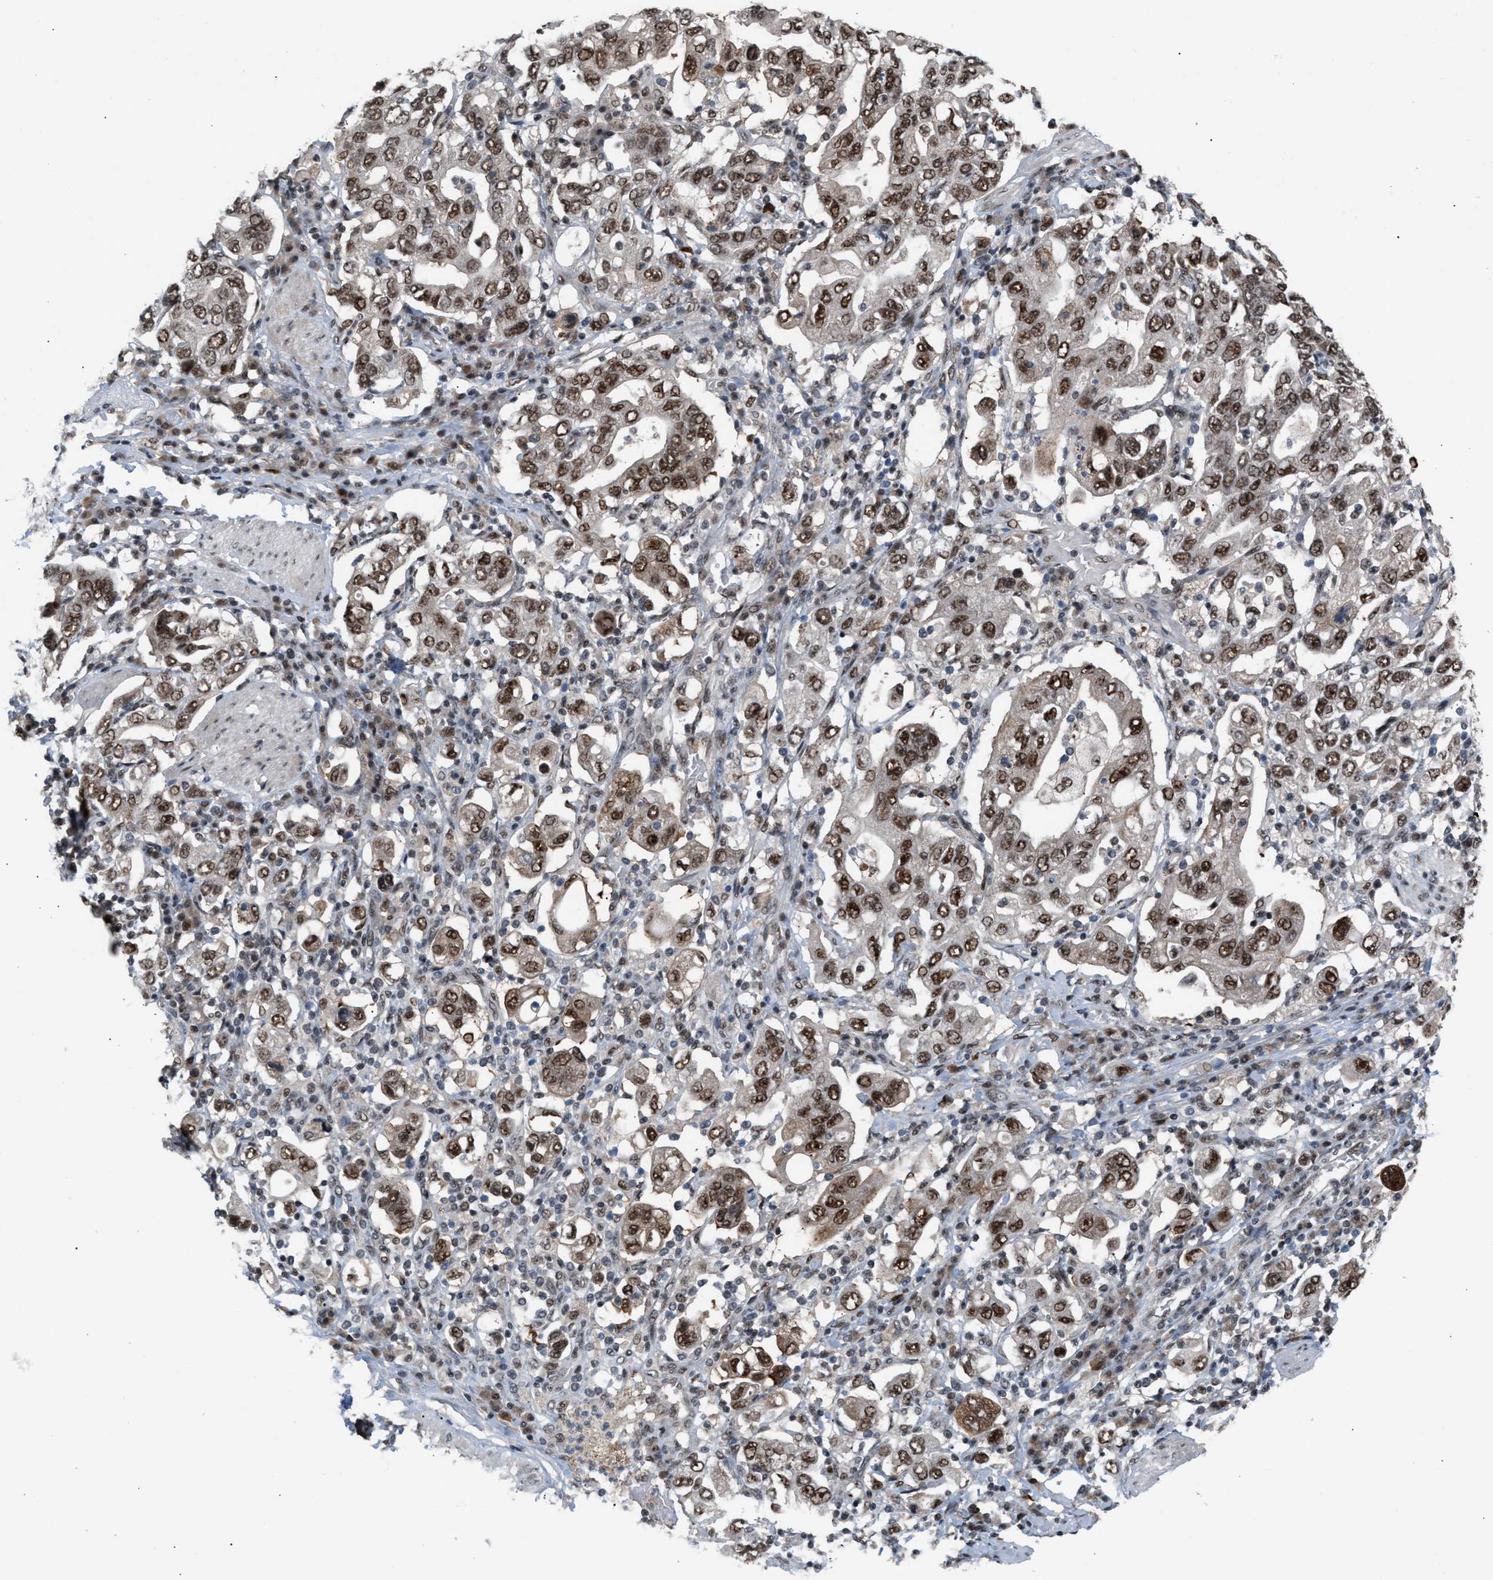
{"staining": {"intensity": "strong", "quantity": ">75%", "location": "nuclear"}, "tissue": "stomach cancer", "cell_type": "Tumor cells", "image_type": "cancer", "snomed": [{"axis": "morphology", "description": "Adenocarcinoma, NOS"}, {"axis": "topography", "description": "Stomach, upper"}], "caption": "An image of human adenocarcinoma (stomach) stained for a protein displays strong nuclear brown staining in tumor cells. (brown staining indicates protein expression, while blue staining denotes nuclei).", "gene": "PRPF4", "patient": {"sex": "male", "age": 62}}